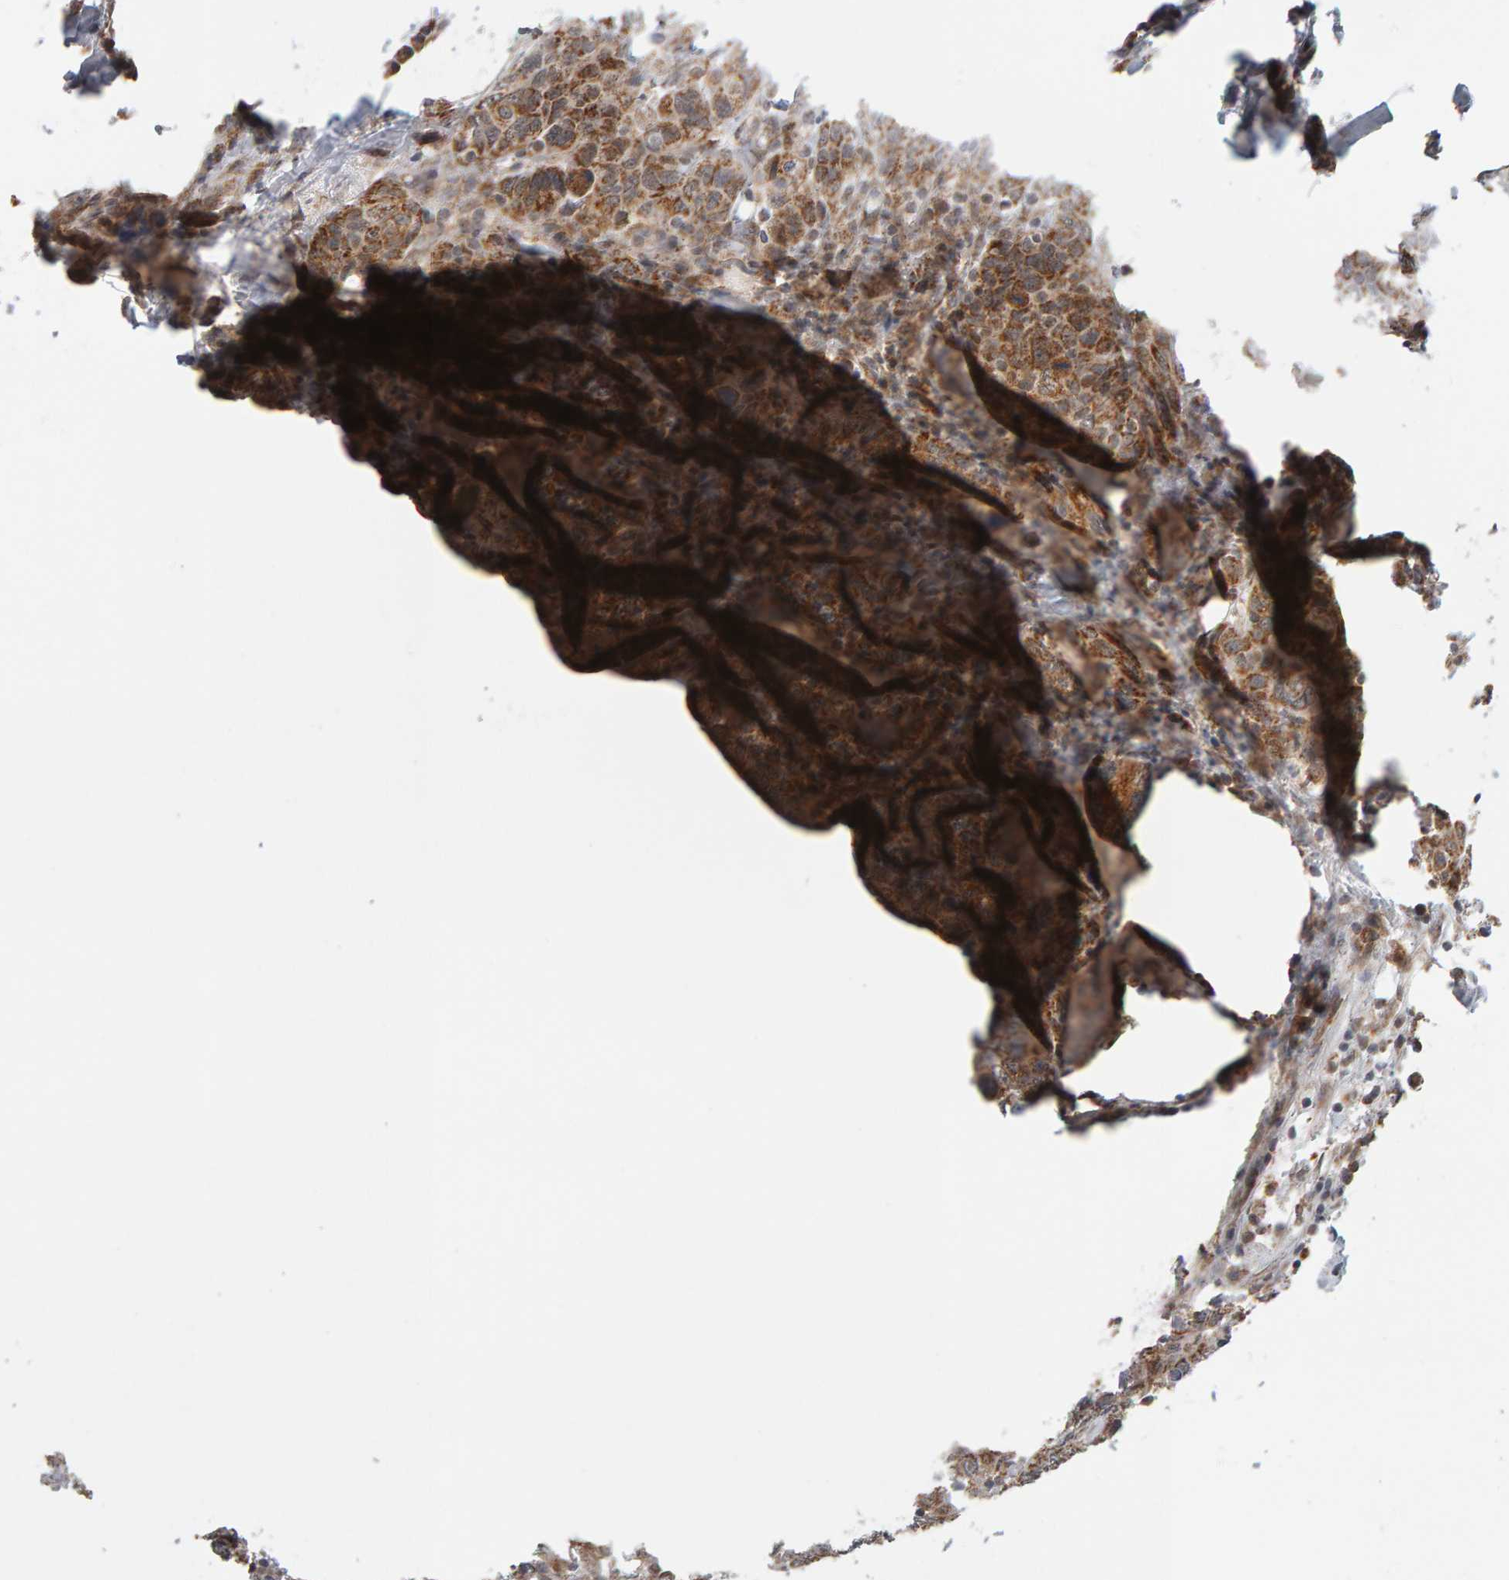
{"staining": {"intensity": "moderate", "quantity": ">75%", "location": "cytoplasmic/membranous"}, "tissue": "breast cancer", "cell_type": "Tumor cells", "image_type": "cancer", "snomed": [{"axis": "morphology", "description": "Duct carcinoma"}, {"axis": "topography", "description": "Breast"}], "caption": "Approximately >75% of tumor cells in breast cancer reveal moderate cytoplasmic/membranous protein expression as visualized by brown immunohistochemical staining.", "gene": "DAP3", "patient": {"sex": "female", "age": 37}}